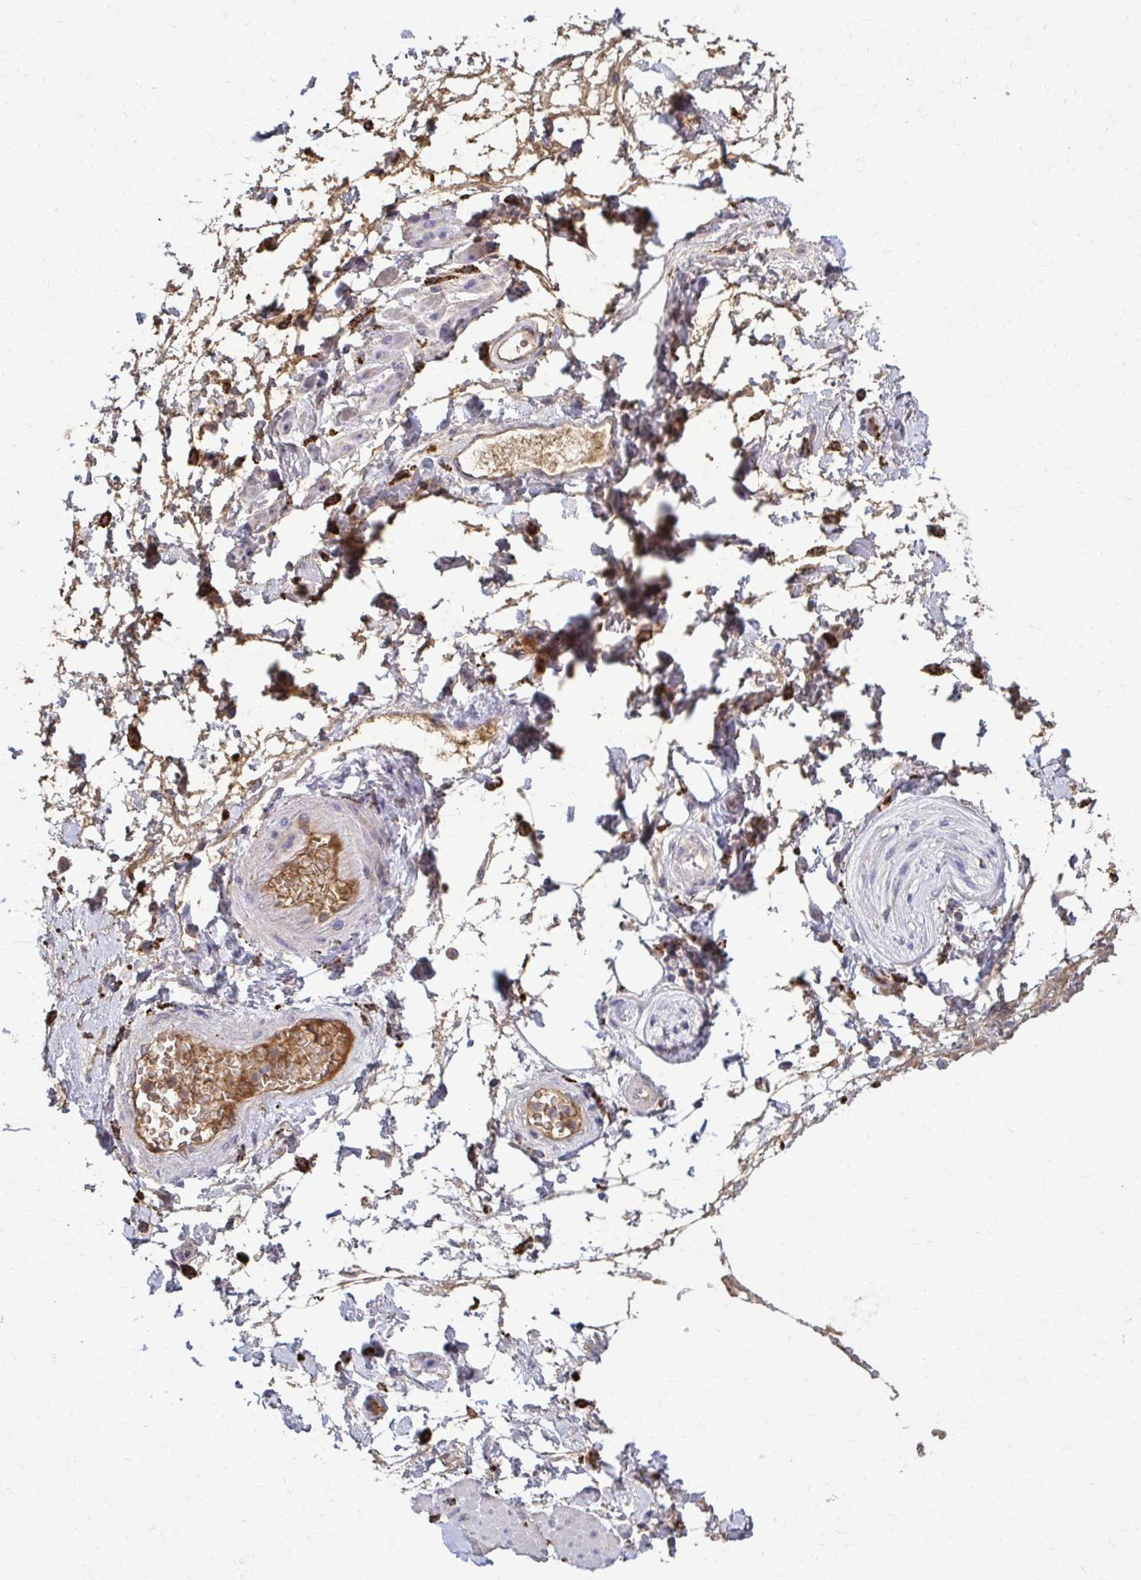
{"staining": {"intensity": "negative", "quantity": "none", "location": "none"}, "tissue": "adipose tissue", "cell_type": "Adipocytes", "image_type": "normal", "snomed": [{"axis": "morphology", "description": "Normal tissue, NOS"}, {"axis": "topography", "description": "Urinary bladder"}, {"axis": "topography", "description": "Peripheral nerve tissue"}], "caption": "Immunohistochemistry micrograph of benign adipose tissue: human adipose tissue stained with DAB (3,3'-diaminobenzidine) displays no significant protein positivity in adipocytes.", "gene": "MCRIP2", "patient": {"sex": "female", "age": 60}}